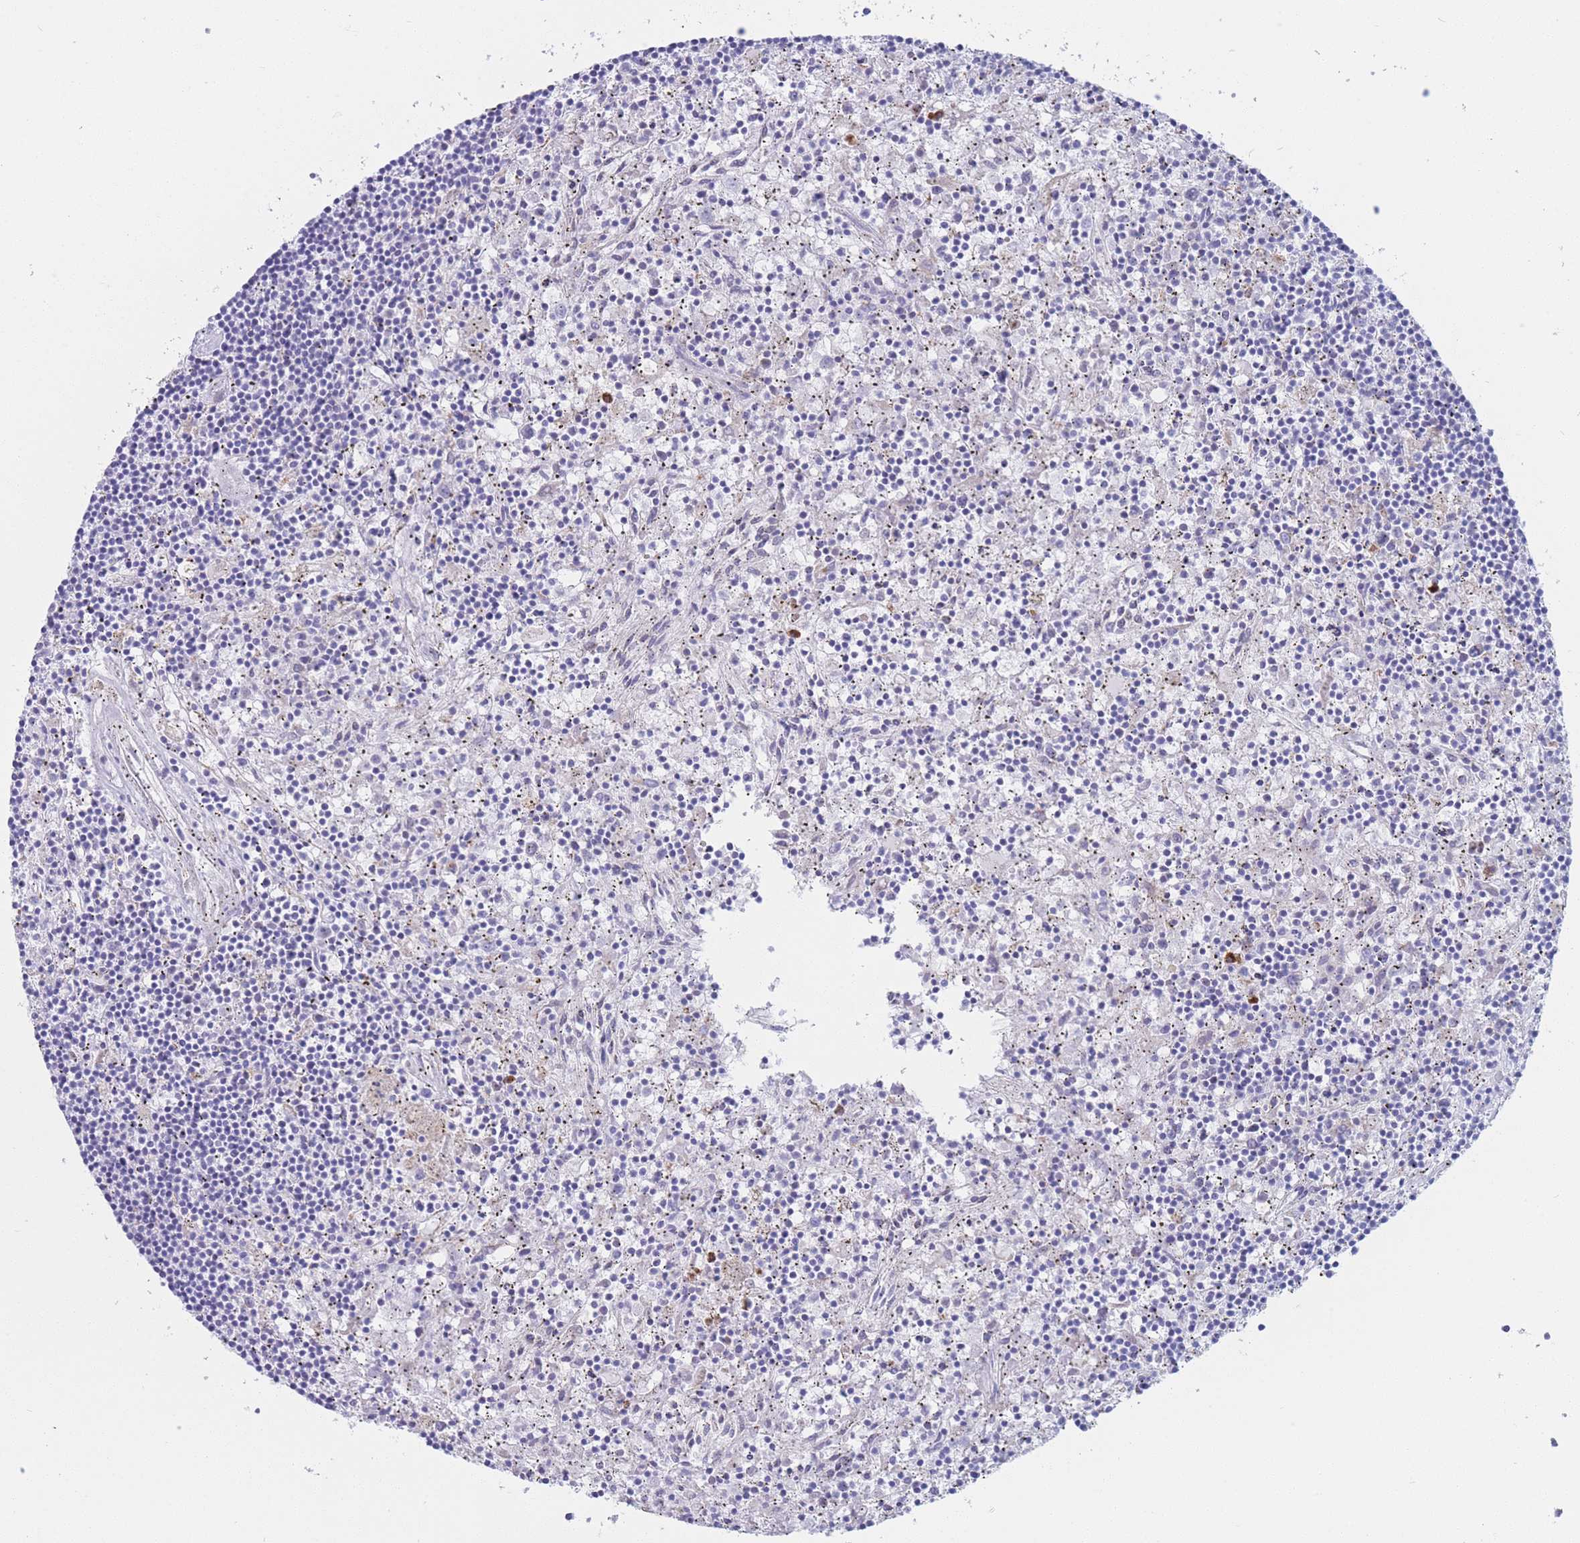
{"staining": {"intensity": "negative", "quantity": "none", "location": "none"}, "tissue": "lymphoma", "cell_type": "Tumor cells", "image_type": "cancer", "snomed": [{"axis": "morphology", "description": "Malignant lymphoma, non-Hodgkin's type, Low grade"}, {"axis": "topography", "description": "Spleen"}], "caption": "This is an IHC image of lymphoma. There is no positivity in tumor cells.", "gene": "MRPL30", "patient": {"sex": "male", "age": 76}}